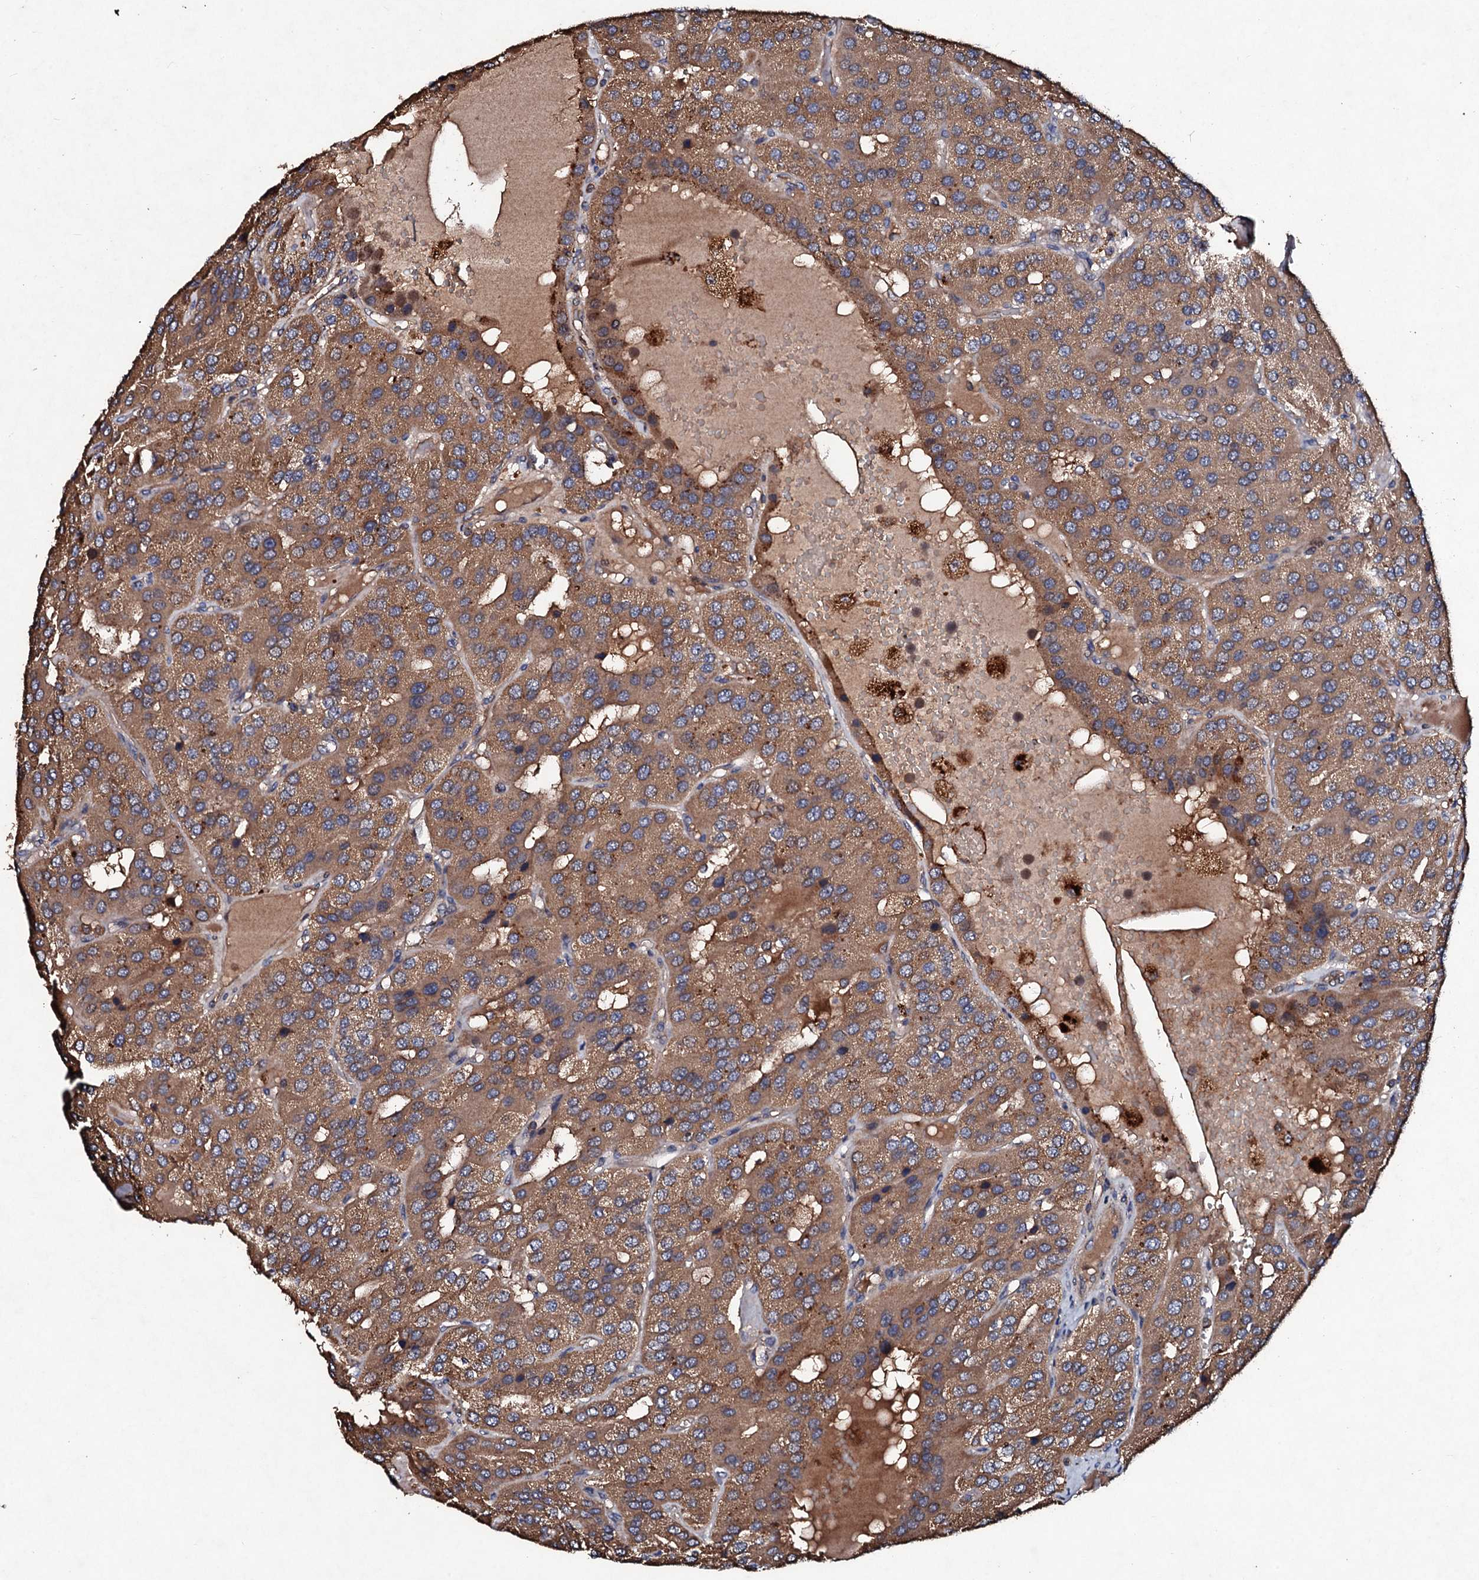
{"staining": {"intensity": "moderate", "quantity": ">75%", "location": "cytoplasmic/membranous"}, "tissue": "parathyroid gland", "cell_type": "Glandular cells", "image_type": "normal", "snomed": [{"axis": "morphology", "description": "Normal tissue, NOS"}, {"axis": "morphology", "description": "Adenoma, NOS"}, {"axis": "topography", "description": "Parathyroid gland"}], "caption": "An image of parathyroid gland stained for a protein displays moderate cytoplasmic/membranous brown staining in glandular cells. (Stains: DAB (3,3'-diaminobenzidine) in brown, nuclei in blue, Microscopy: brightfield microscopy at high magnification).", "gene": "KERA", "patient": {"sex": "female", "age": 86}}